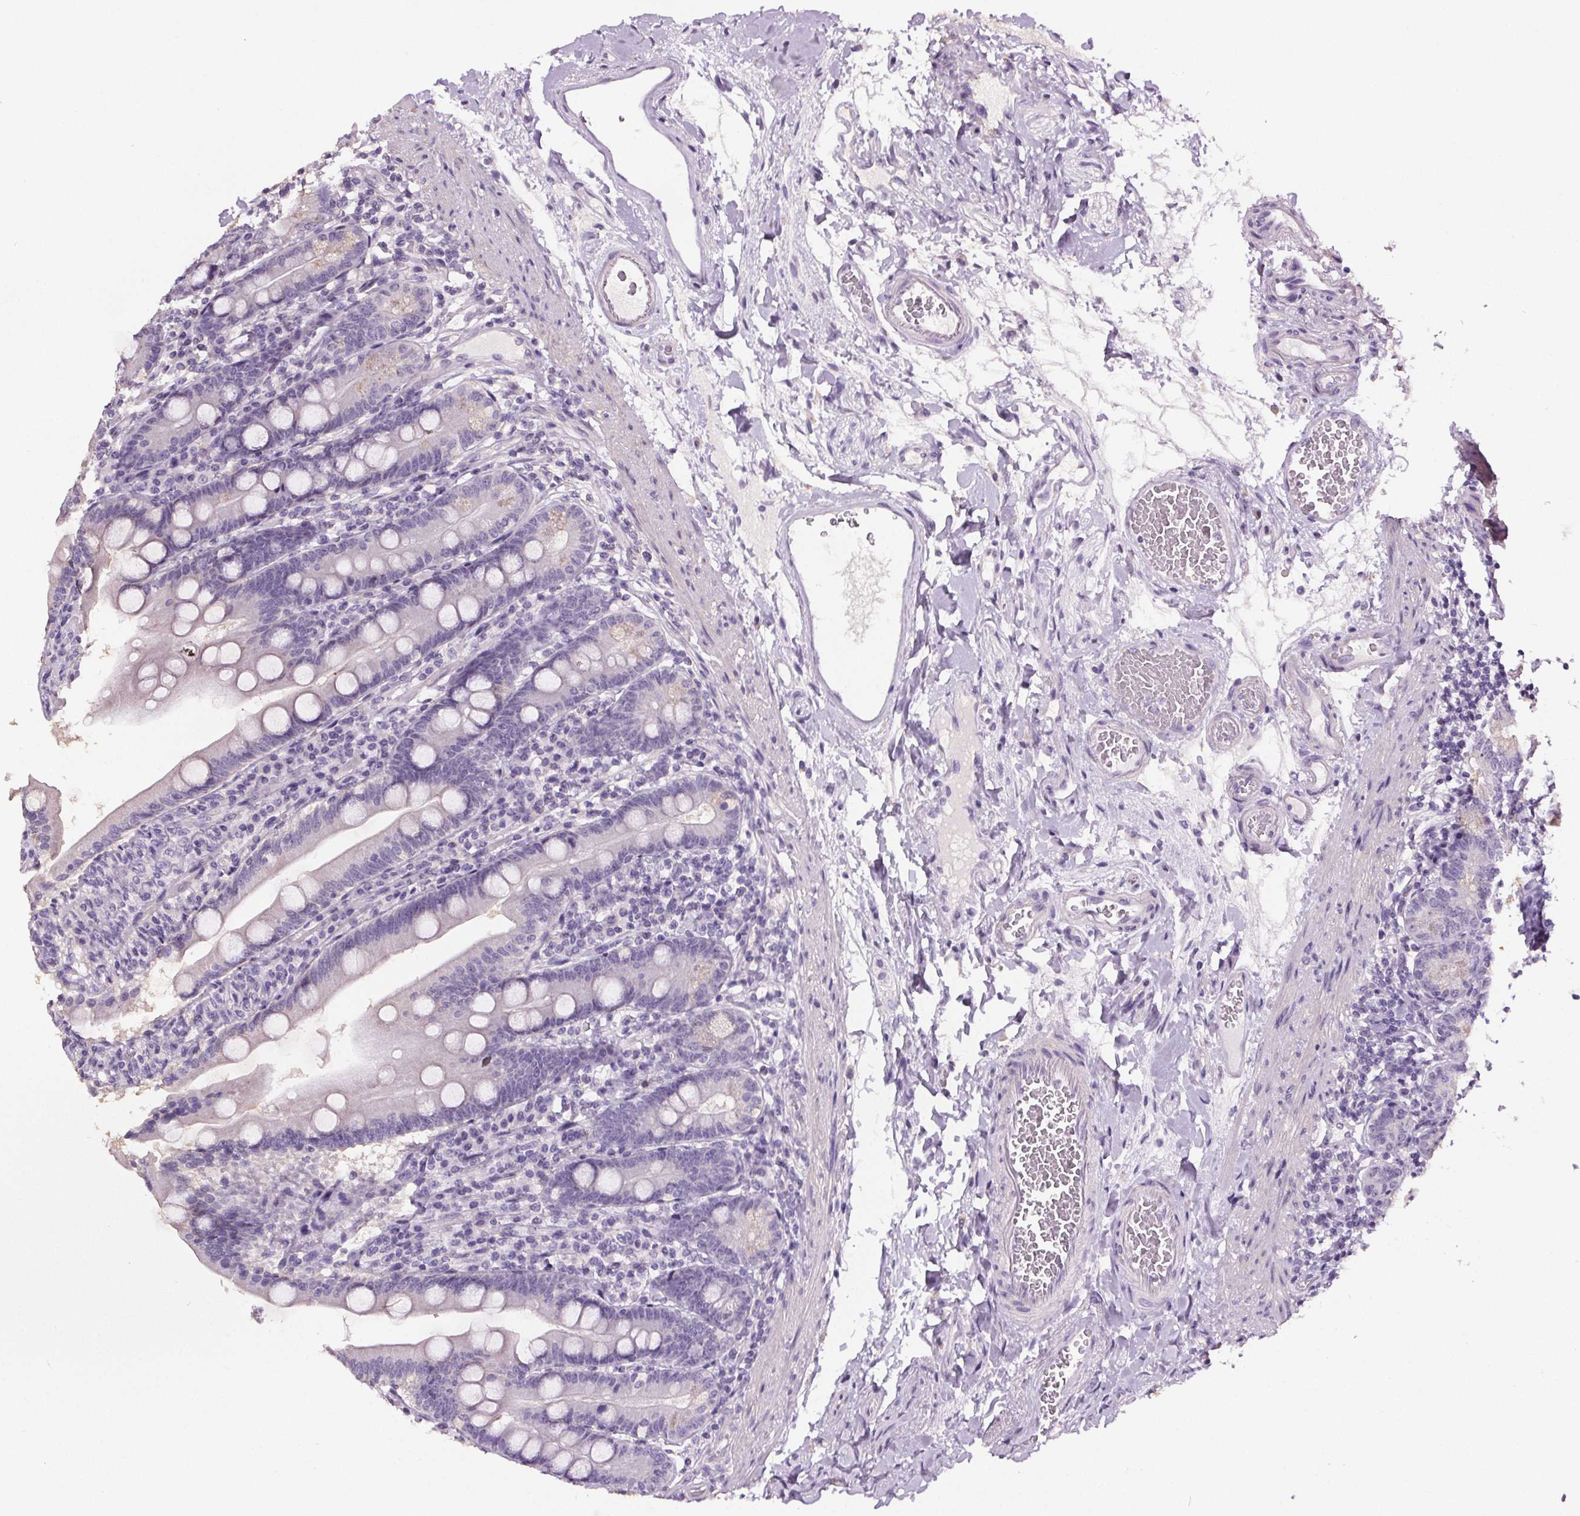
{"staining": {"intensity": "negative", "quantity": "none", "location": "none"}, "tissue": "duodenum", "cell_type": "Glandular cells", "image_type": "normal", "snomed": [{"axis": "morphology", "description": "Normal tissue, NOS"}, {"axis": "topography", "description": "Duodenum"}], "caption": "This histopathology image is of unremarkable duodenum stained with IHC to label a protein in brown with the nuclei are counter-stained blue. There is no positivity in glandular cells. (DAB (3,3'-diaminobenzidine) immunohistochemistry (IHC) visualized using brightfield microscopy, high magnification).", "gene": "GPIHBP1", "patient": {"sex": "female", "age": 67}}